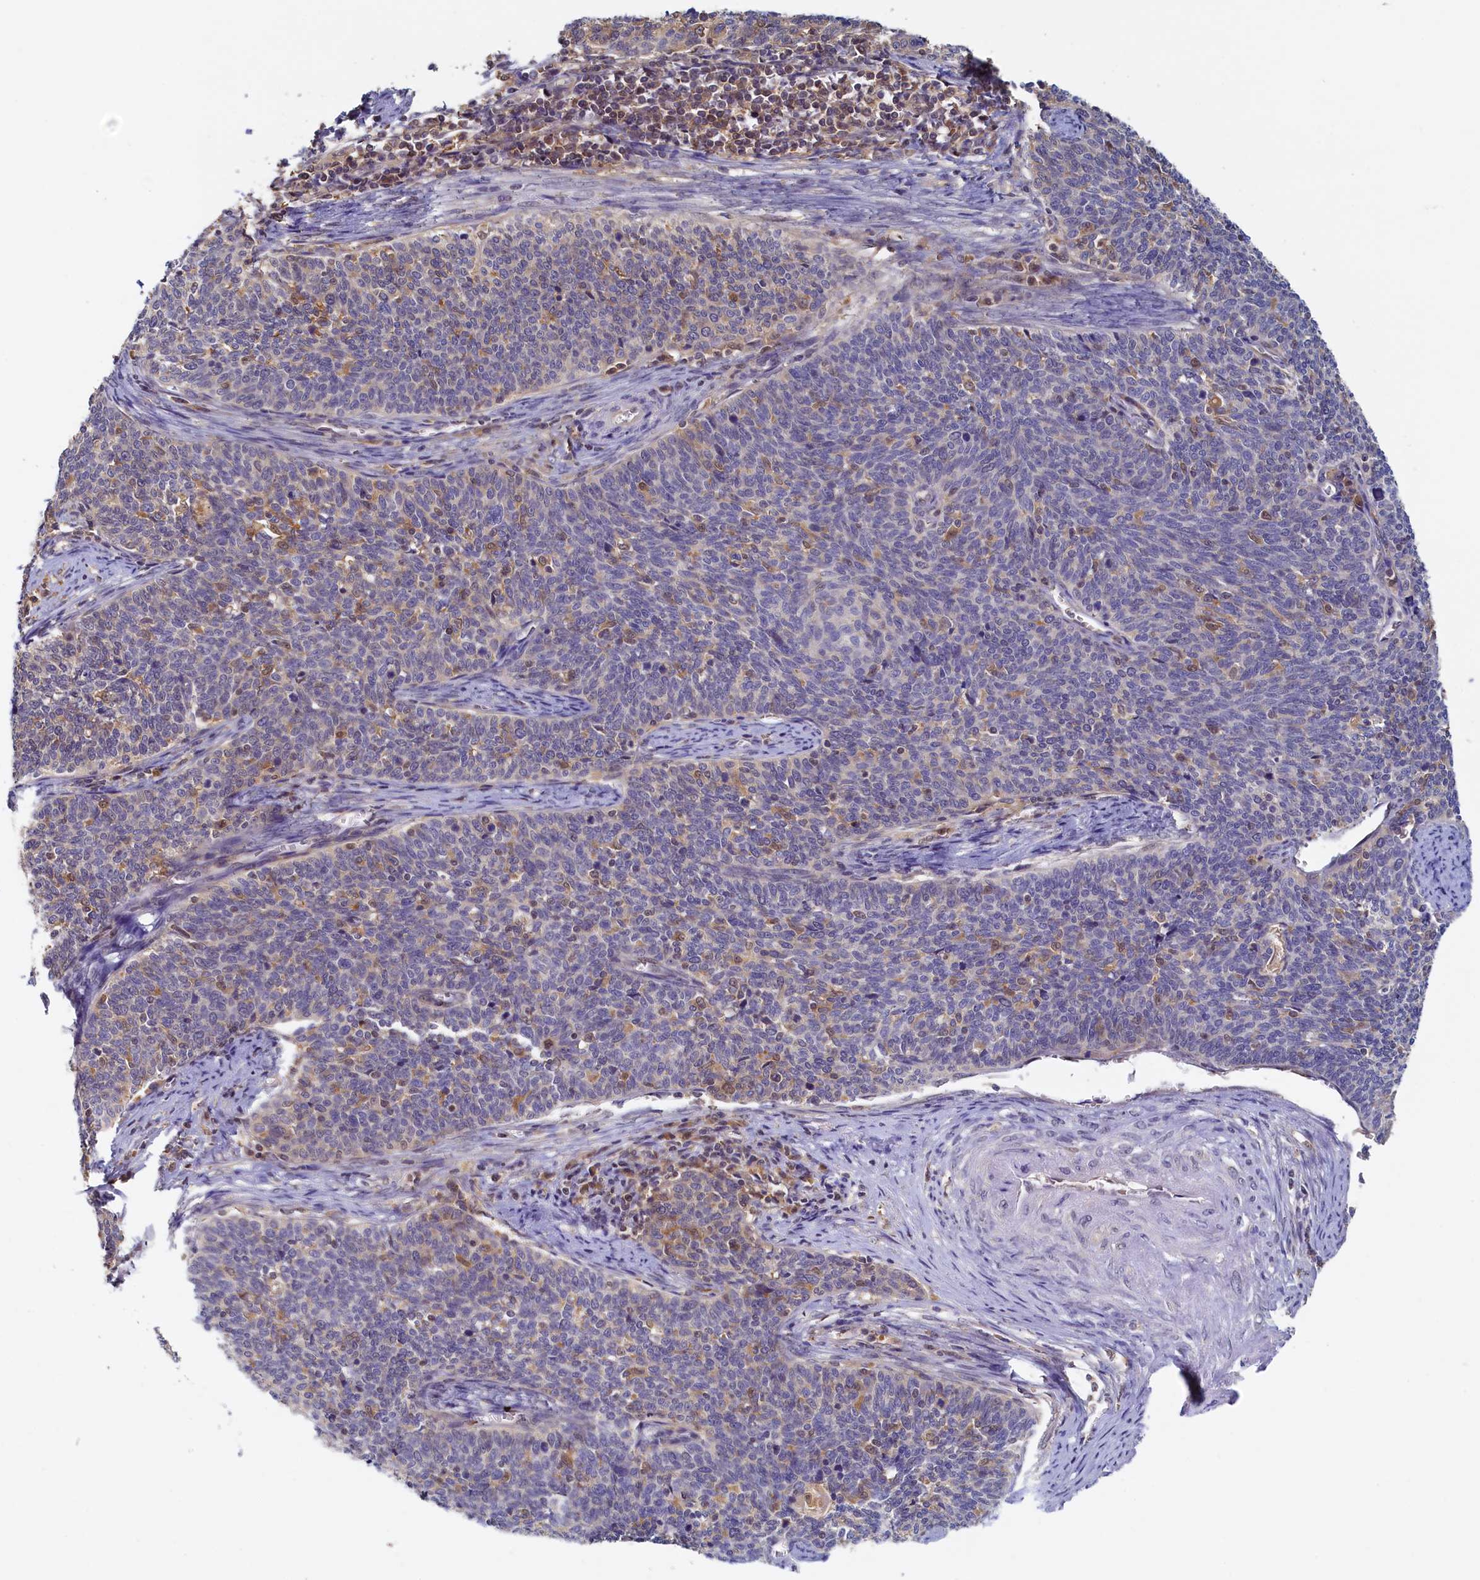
{"staining": {"intensity": "weak", "quantity": "<25%", "location": "cytoplasmic/membranous,nuclear"}, "tissue": "cervical cancer", "cell_type": "Tumor cells", "image_type": "cancer", "snomed": [{"axis": "morphology", "description": "Squamous cell carcinoma, NOS"}, {"axis": "topography", "description": "Cervix"}], "caption": "This photomicrograph is of cervical cancer (squamous cell carcinoma) stained with IHC to label a protein in brown with the nuclei are counter-stained blue. There is no staining in tumor cells.", "gene": "PAAF1", "patient": {"sex": "female", "age": 39}}